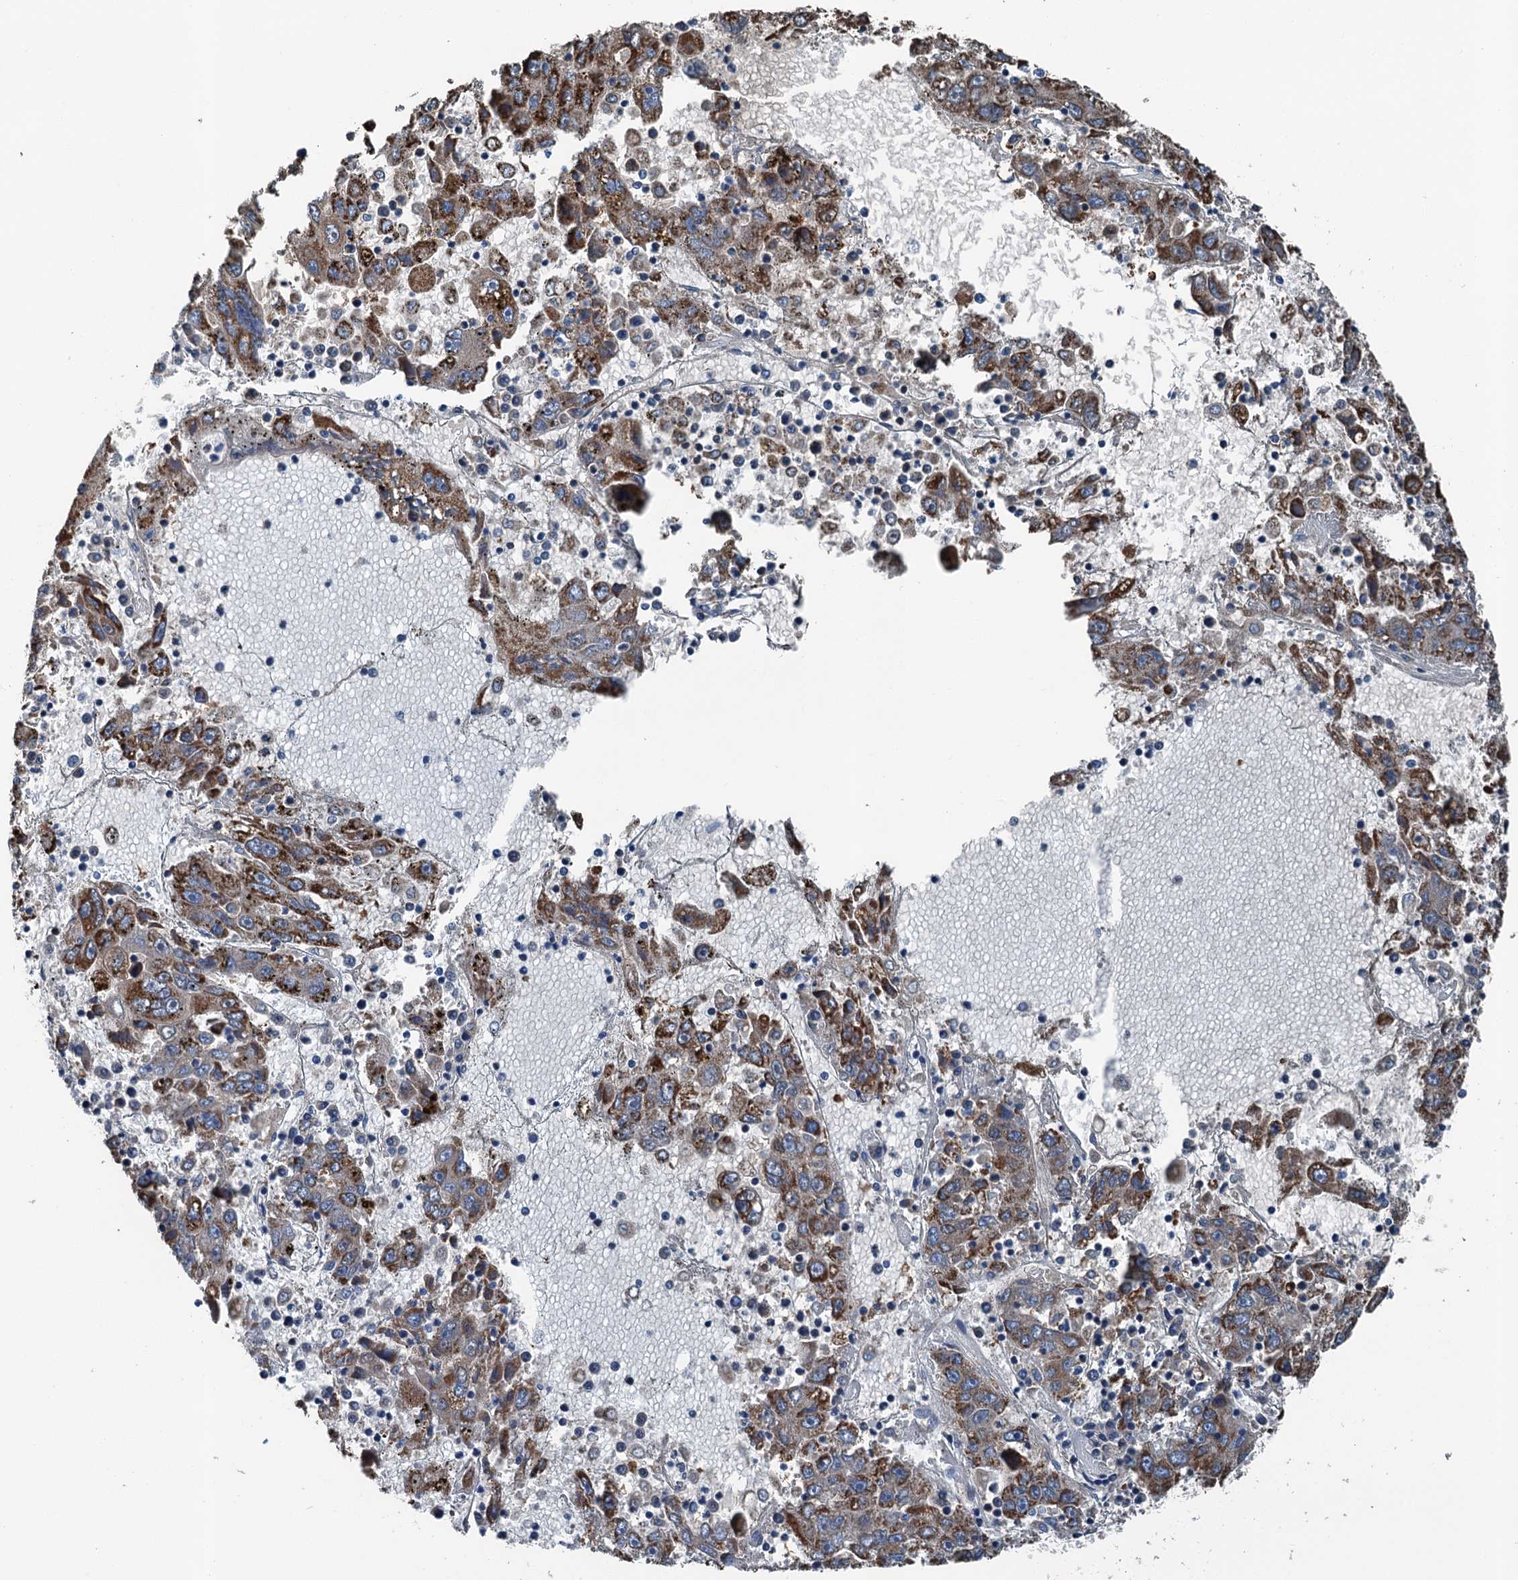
{"staining": {"intensity": "moderate", "quantity": ">75%", "location": "cytoplasmic/membranous"}, "tissue": "liver cancer", "cell_type": "Tumor cells", "image_type": "cancer", "snomed": [{"axis": "morphology", "description": "Carcinoma, Hepatocellular, NOS"}, {"axis": "topography", "description": "Liver"}], "caption": "An image of liver hepatocellular carcinoma stained for a protein displays moderate cytoplasmic/membranous brown staining in tumor cells.", "gene": "TRPT1", "patient": {"sex": "male", "age": 49}}